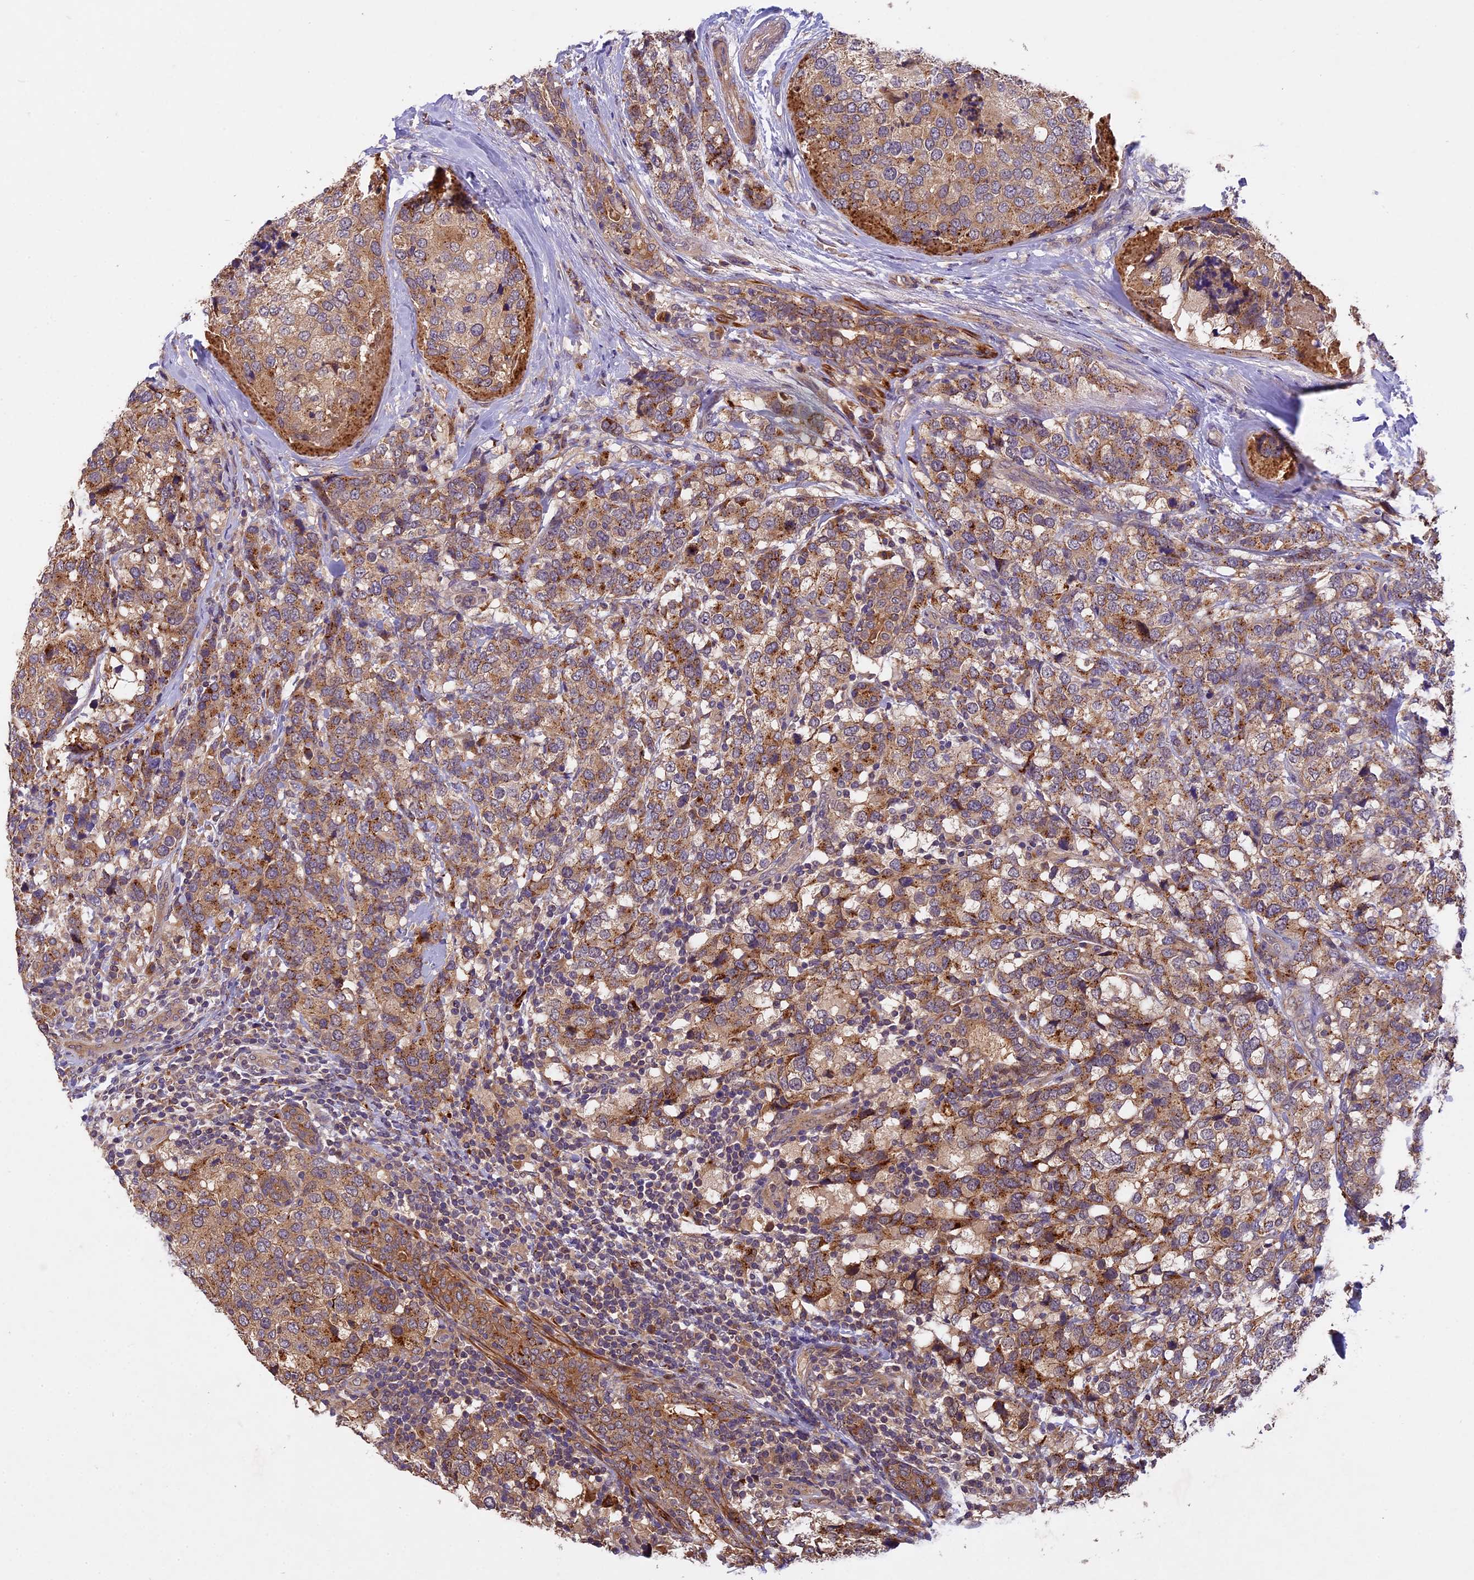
{"staining": {"intensity": "moderate", "quantity": ">75%", "location": "cytoplasmic/membranous"}, "tissue": "breast cancer", "cell_type": "Tumor cells", "image_type": "cancer", "snomed": [{"axis": "morphology", "description": "Lobular carcinoma"}, {"axis": "topography", "description": "Breast"}], "caption": "Immunohistochemical staining of breast cancer displays medium levels of moderate cytoplasmic/membranous expression in about >75% of tumor cells.", "gene": "COPE", "patient": {"sex": "female", "age": 59}}